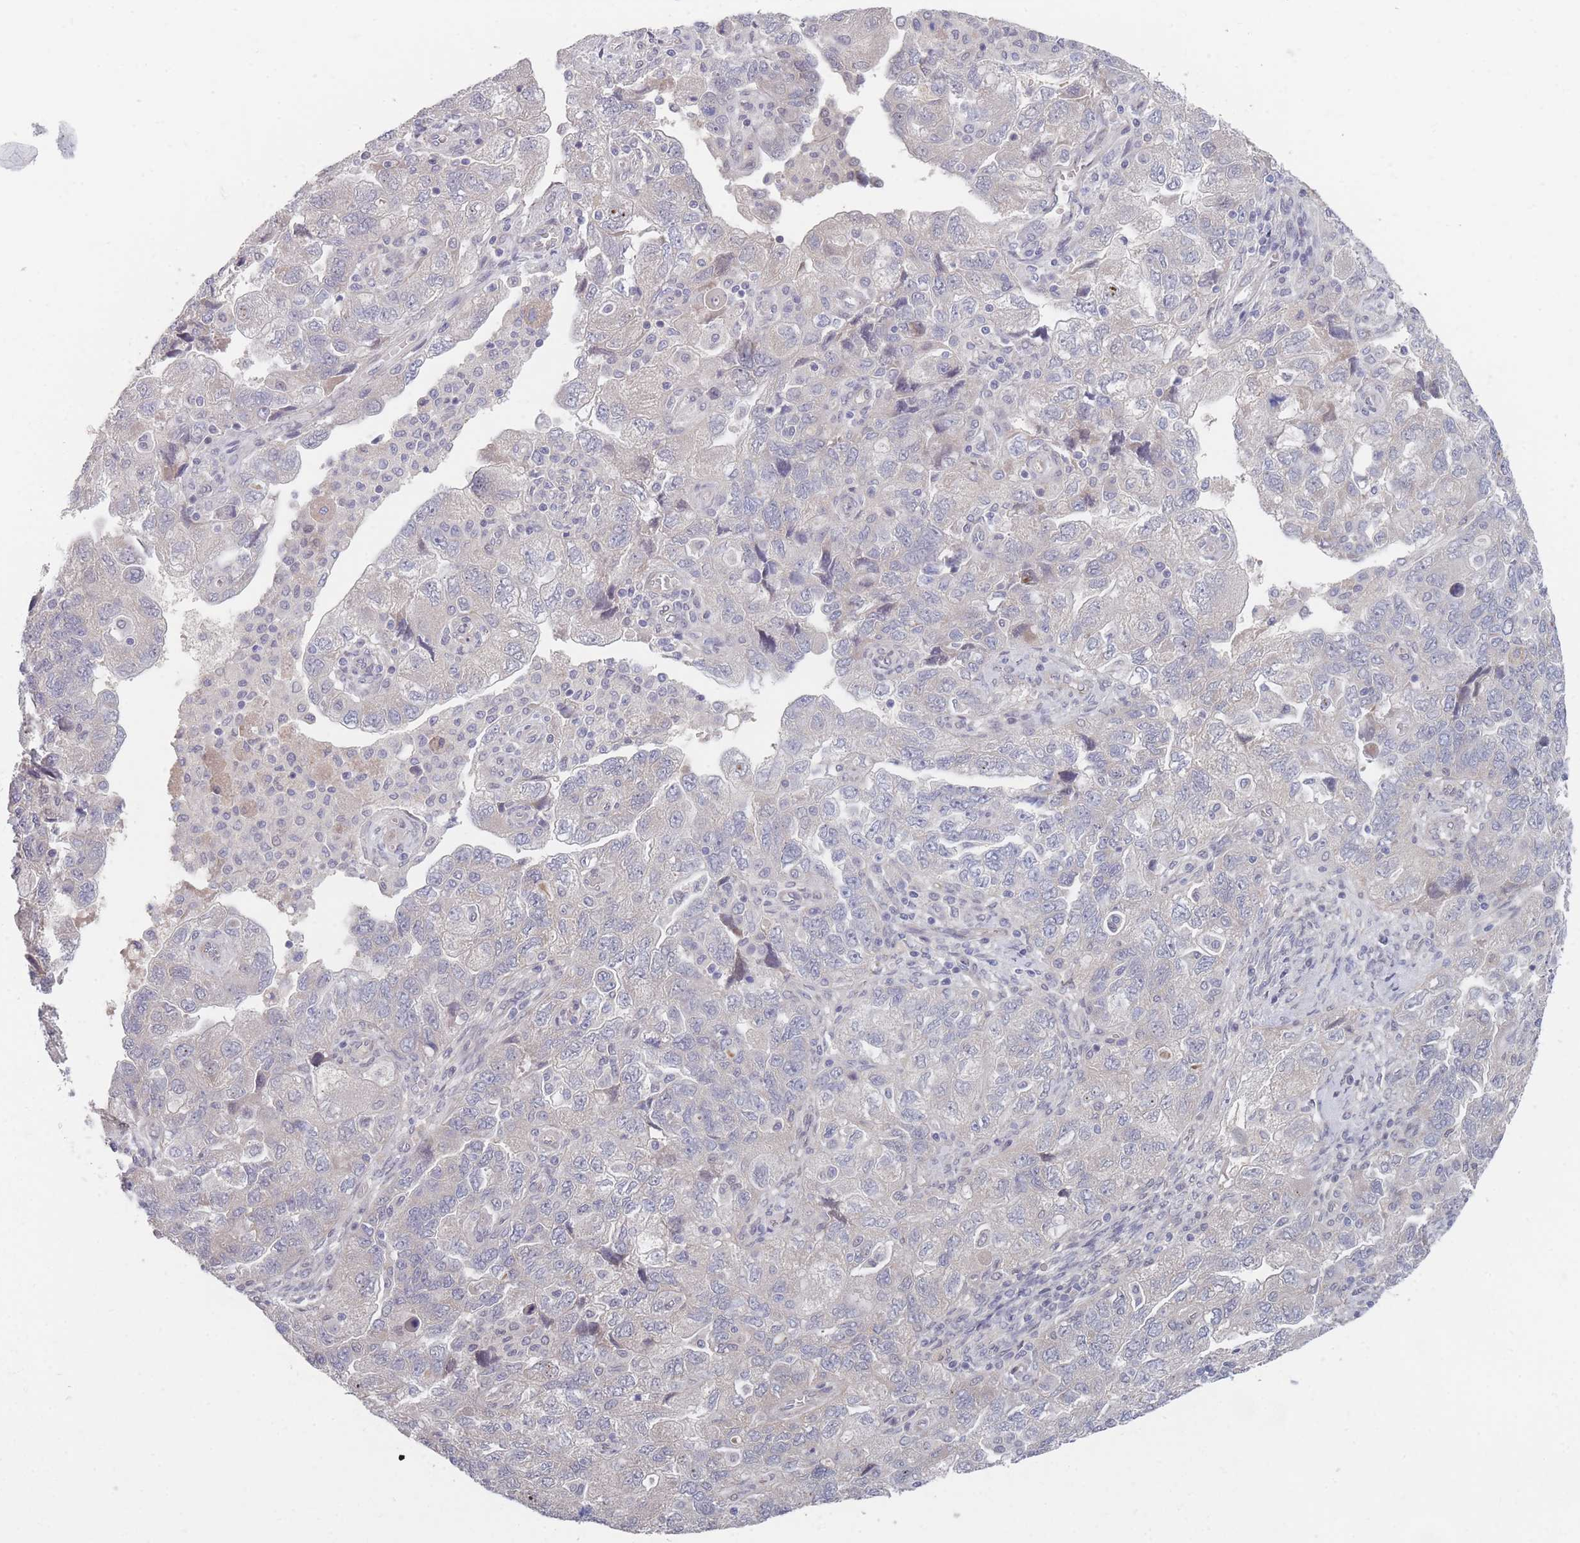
{"staining": {"intensity": "negative", "quantity": "none", "location": "none"}, "tissue": "ovarian cancer", "cell_type": "Tumor cells", "image_type": "cancer", "snomed": [{"axis": "morphology", "description": "Carcinoma, endometroid"}, {"axis": "topography", "description": "Ovary"}], "caption": "This is a image of immunohistochemistry staining of ovarian cancer (endometroid carcinoma), which shows no expression in tumor cells. (Brightfield microscopy of DAB IHC at high magnification).", "gene": "ANKRD10", "patient": {"sex": "female", "age": 51}}